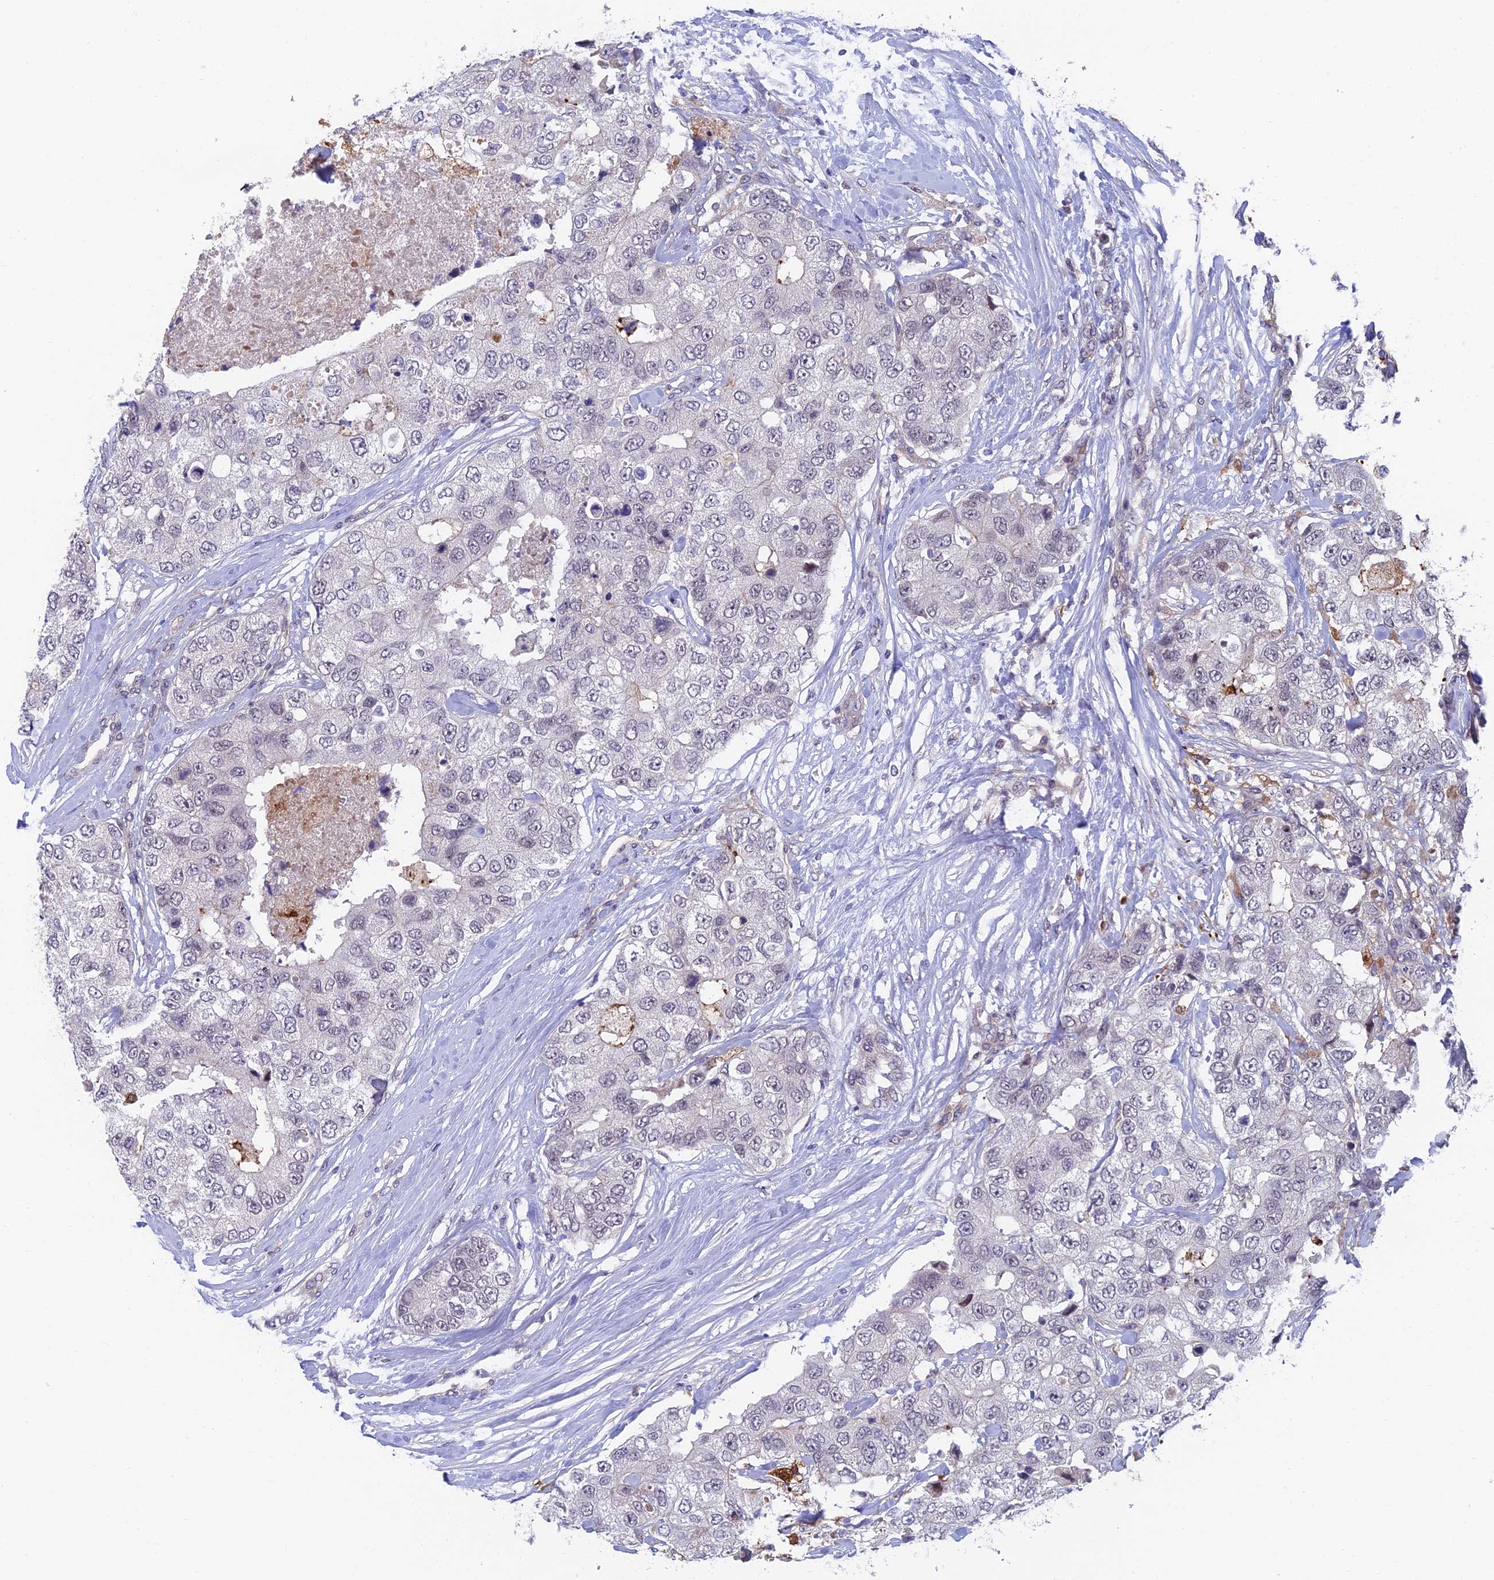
{"staining": {"intensity": "negative", "quantity": "none", "location": "none"}, "tissue": "breast cancer", "cell_type": "Tumor cells", "image_type": "cancer", "snomed": [{"axis": "morphology", "description": "Duct carcinoma"}, {"axis": "topography", "description": "Breast"}], "caption": "Breast cancer (infiltrating ductal carcinoma) stained for a protein using IHC reveals no positivity tumor cells.", "gene": "NSMCE1", "patient": {"sex": "female", "age": 62}}